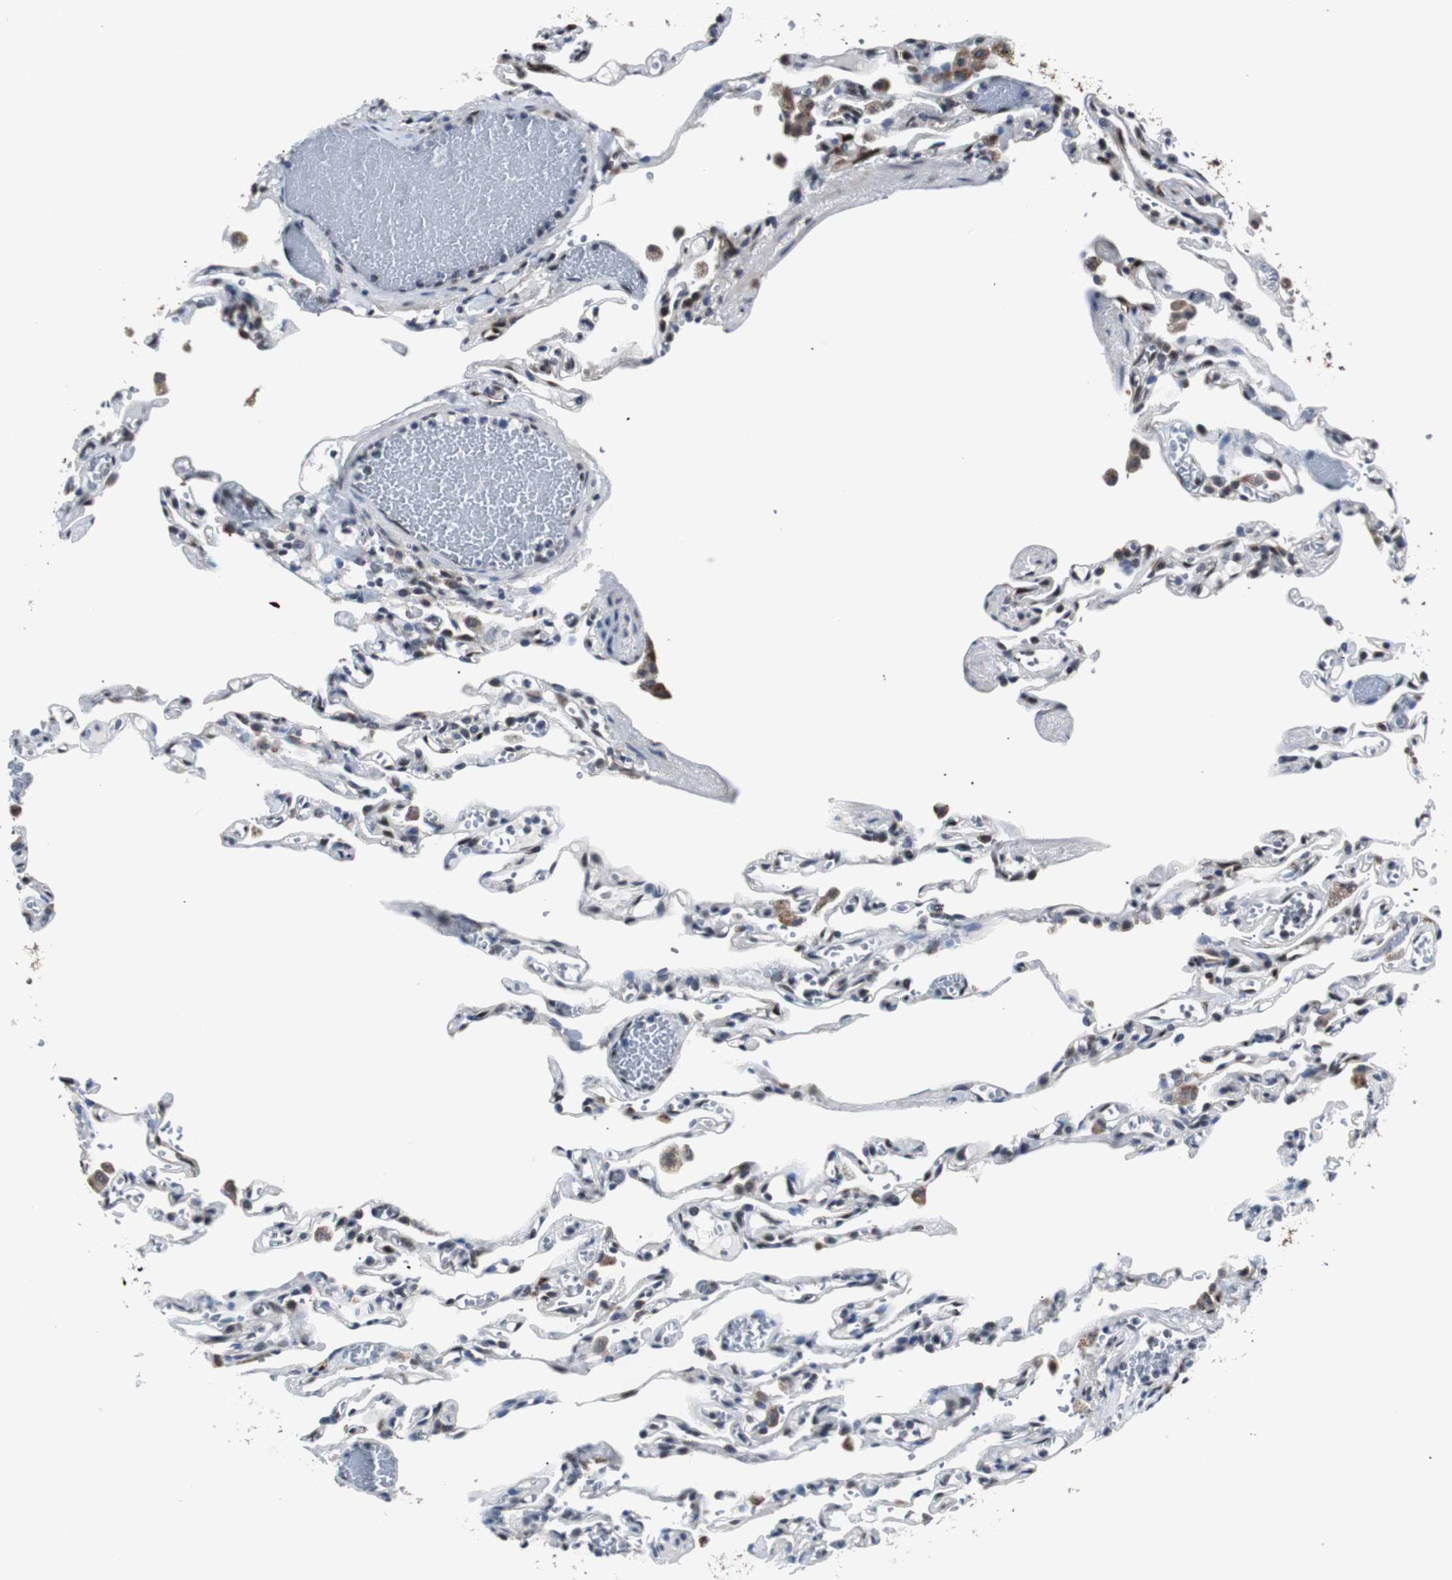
{"staining": {"intensity": "negative", "quantity": "none", "location": "none"}, "tissue": "lung", "cell_type": "Alveolar cells", "image_type": "normal", "snomed": [{"axis": "morphology", "description": "Normal tissue, NOS"}, {"axis": "topography", "description": "Lung"}], "caption": "IHC of unremarkable lung shows no expression in alveolar cells. (DAB IHC, high magnification).", "gene": "SMAD1", "patient": {"sex": "male", "age": 21}}